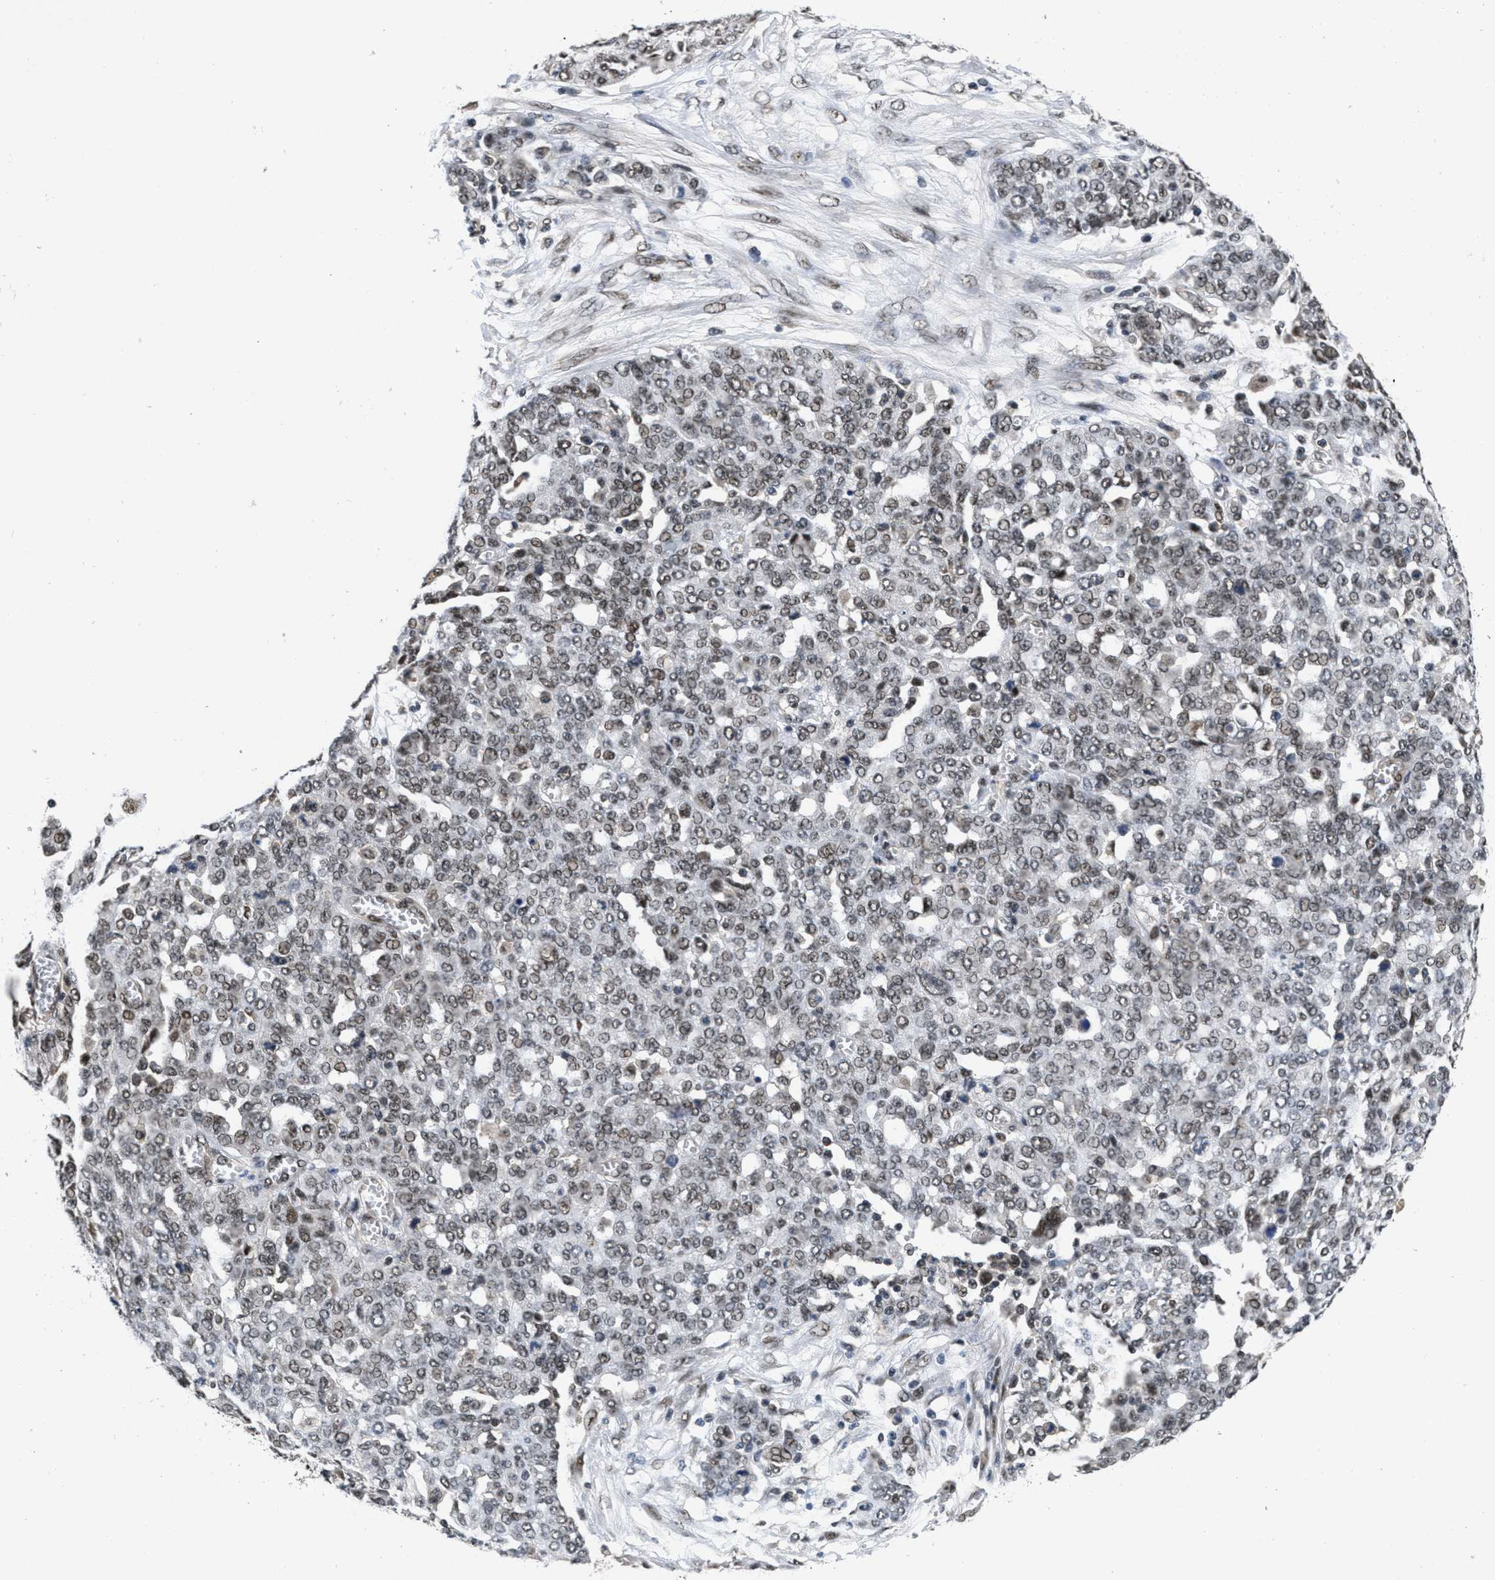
{"staining": {"intensity": "weak", "quantity": ">75%", "location": "nuclear"}, "tissue": "ovarian cancer", "cell_type": "Tumor cells", "image_type": "cancer", "snomed": [{"axis": "morphology", "description": "Cystadenocarcinoma, serous, NOS"}, {"axis": "topography", "description": "Soft tissue"}, {"axis": "topography", "description": "Ovary"}], "caption": "Protein expression analysis of human ovarian cancer (serous cystadenocarcinoma) reveals weak nuclear expression in approximately >75% of tumor cells.", "gene": "CUL4B", "patient": {"sex": "female", "age": 57}}